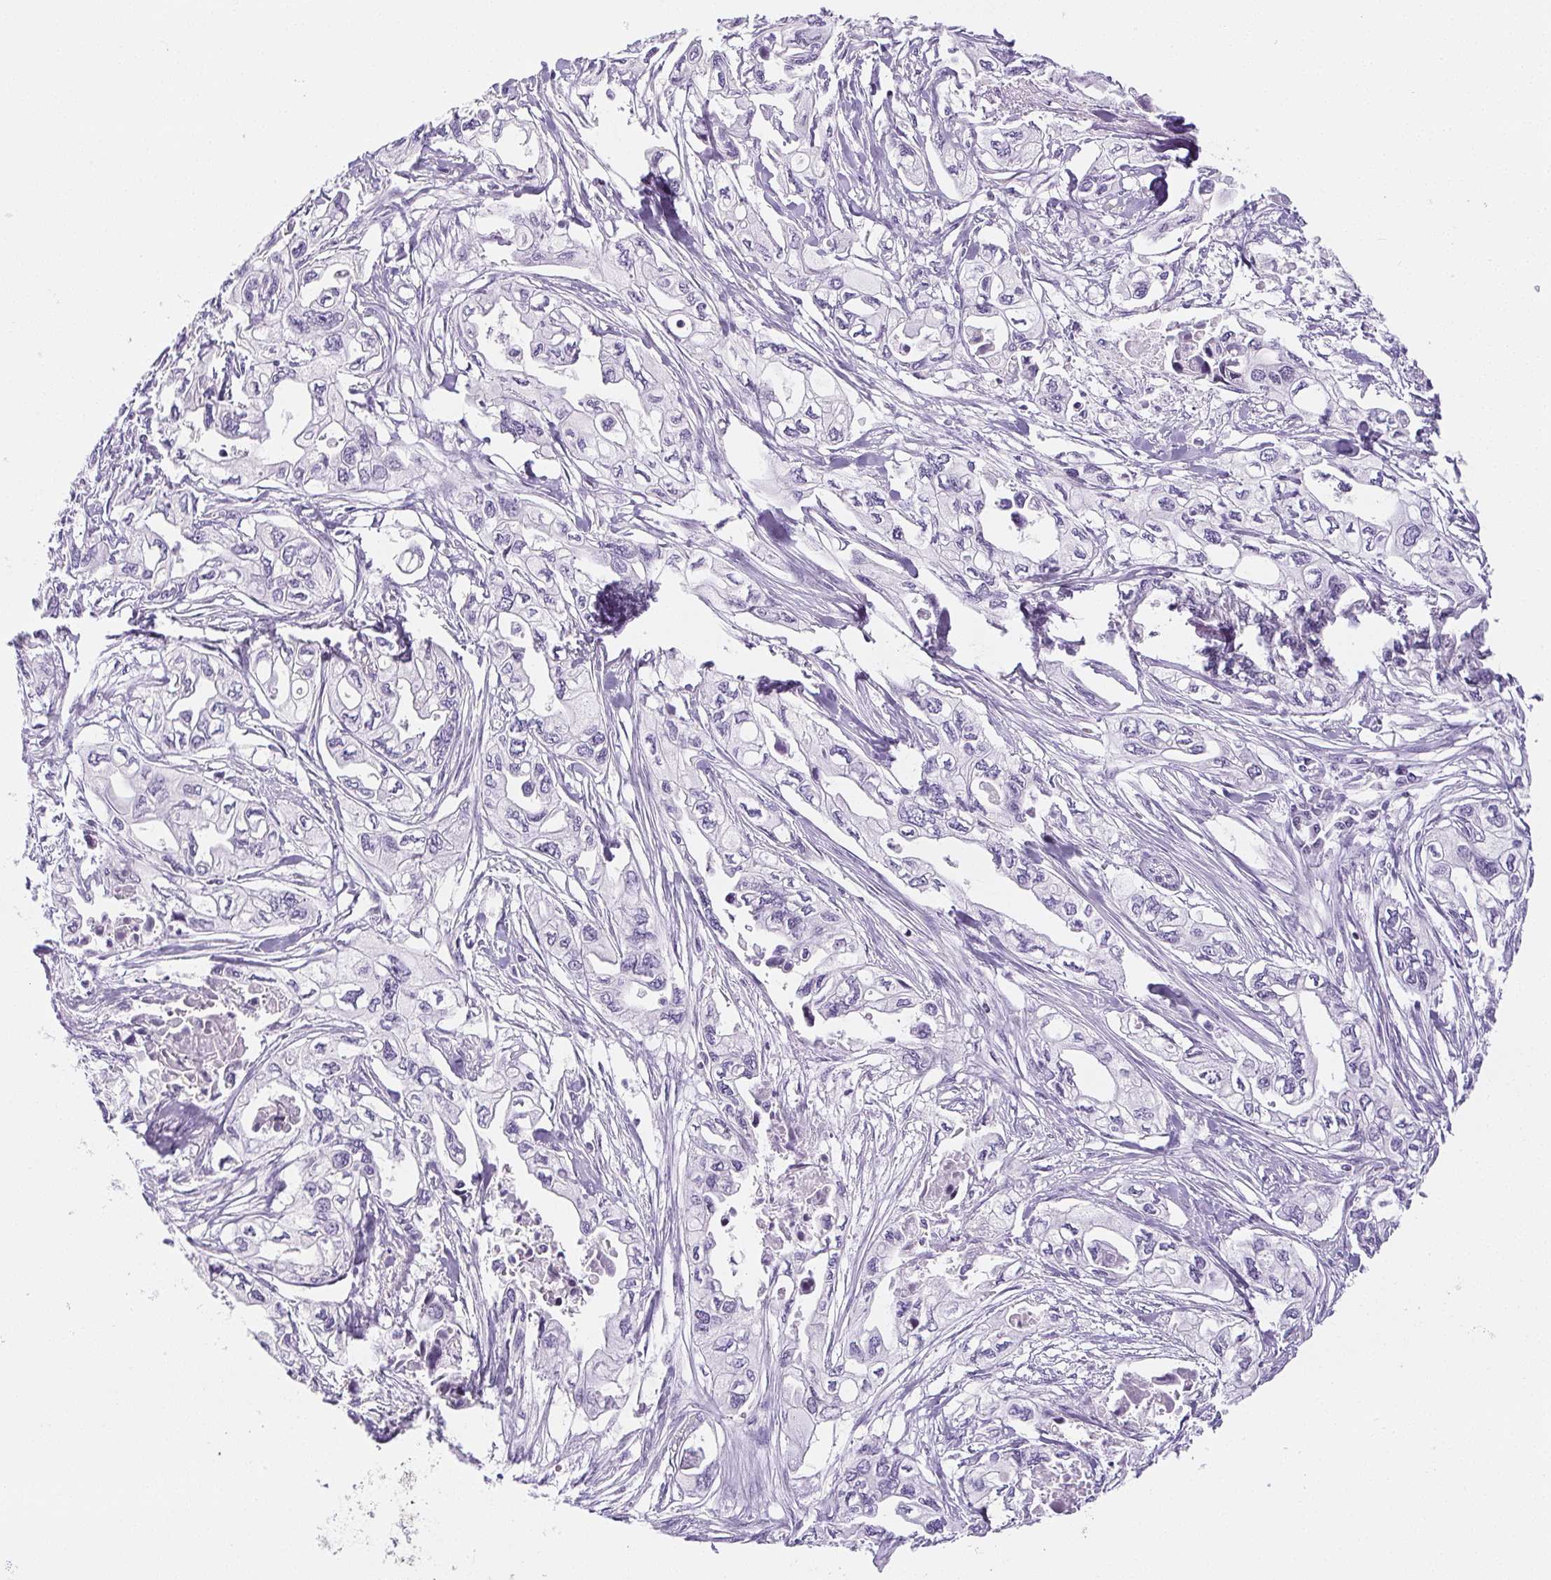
{"staining": {"intensity": "negative", "quantity": "none", "location": "none"}, "tissue": "pancreatic cancer", "cell_type": "Tumor cells", "image_type": "cancer", "snomed": [{"axis": "morphology", "description": "Adenocarcinoma, NOS"}, {"axis": "topography", "description": "Pancreas"}], "caption": "High power microscopy histopathology image of an immunohistochemistry photomicrograph of pancreatic cancer, revealing no significant staining in tumor cells.", "gene": "BEND2", "patient": {"sex": "male", "age": 68}}